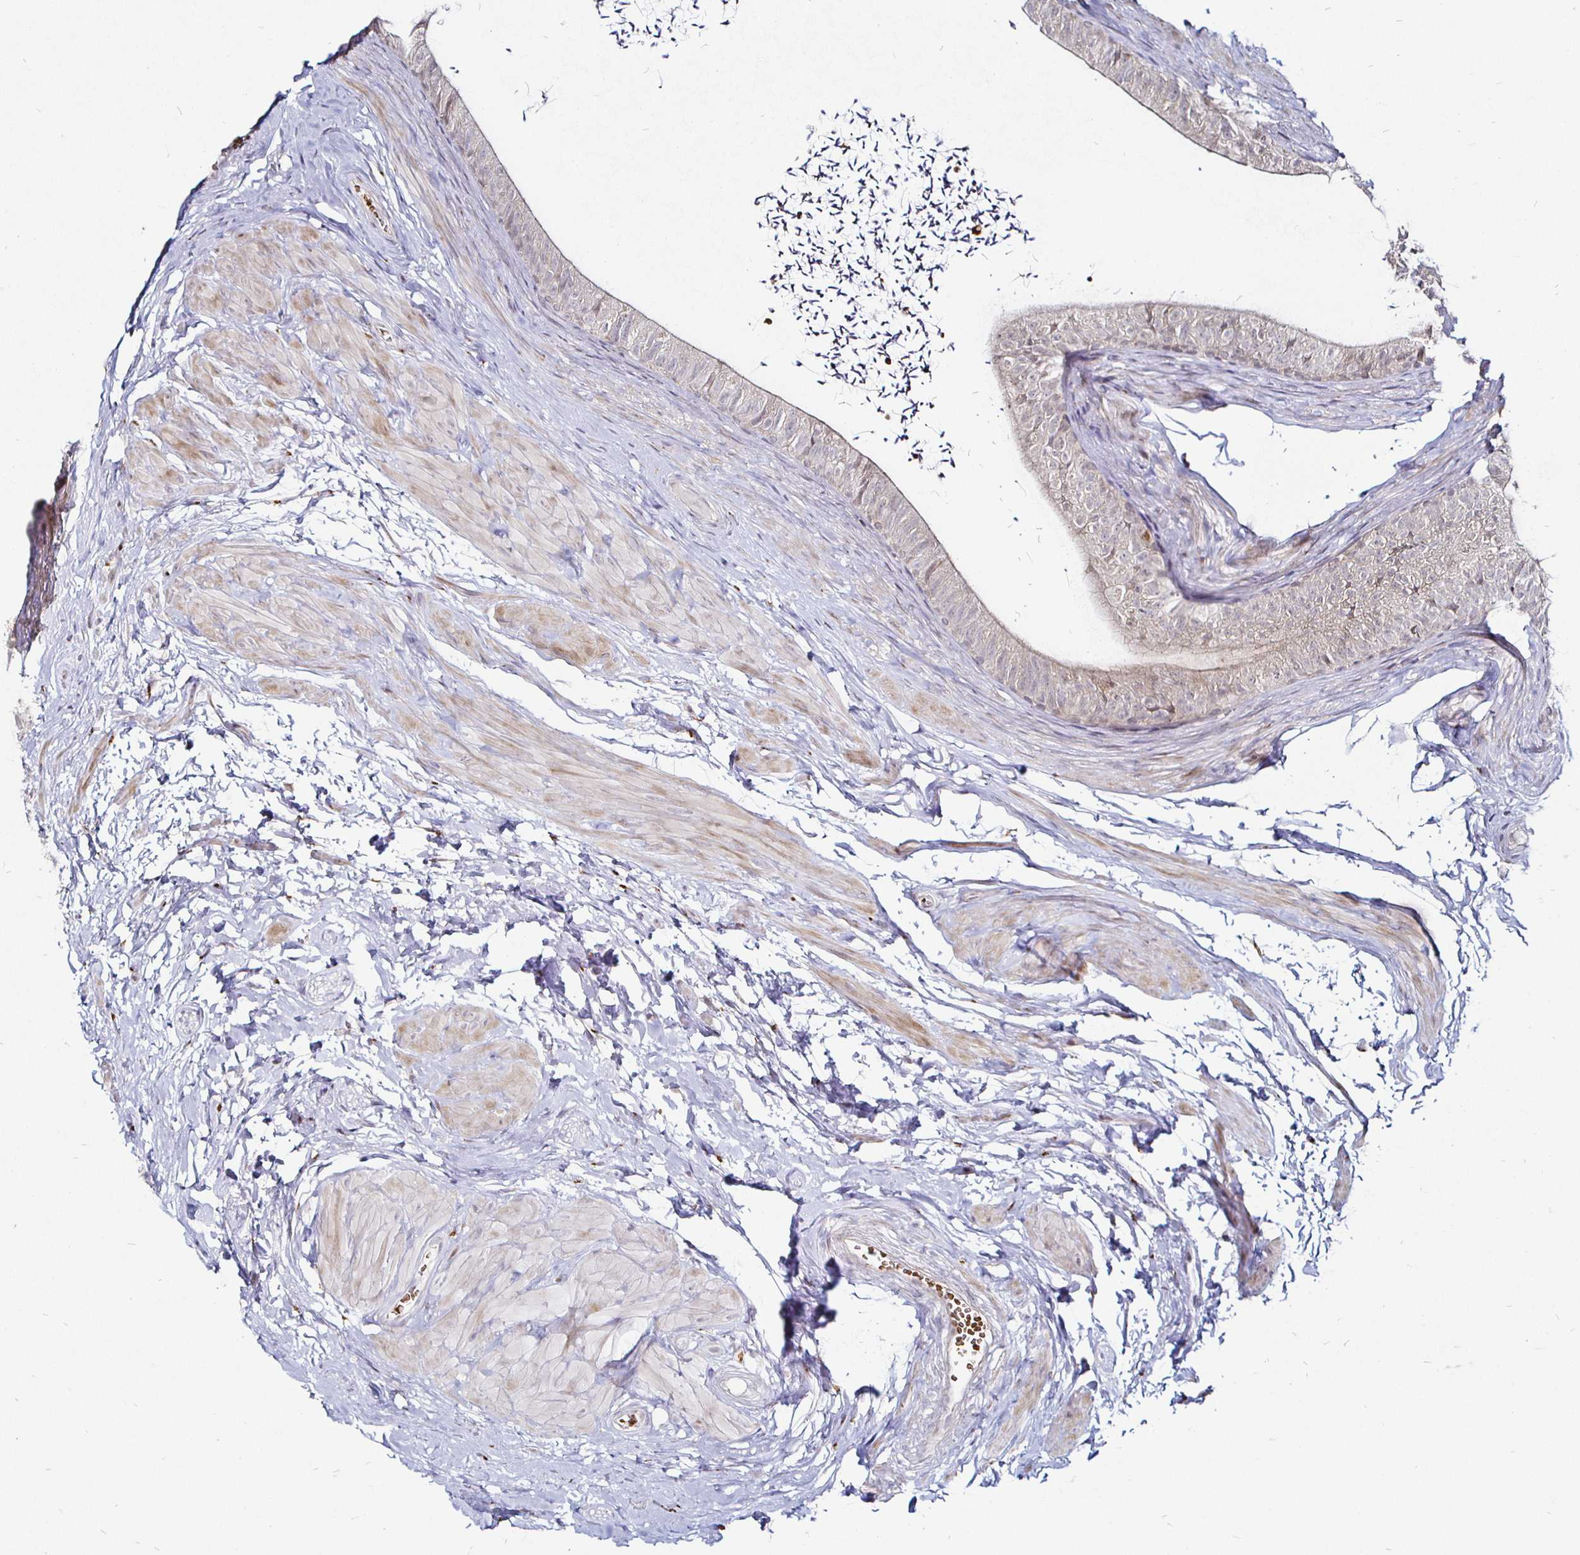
{"staining": {"intensity": "weak", "quantity": "<25%", "location": "cytoplasmic/membranous"}, "tissue": "epididymis", "cell_type": "Glandular cells", "image_type": "normal", "snomed": [{"axis": "morphology", "description": "Normal tissue, NOS"}, {"axis": "topography", "description": "Epididymis, spermatic cord, NOS"}, {"axis": "topography", "description": "Epididymis"}, {"axis": "topography", "description": "Peripheral nerve tissue"}], "caption": "High power microscopy image of an immunohistochemistry photomicrograph of benign epididymis, revealing no significant expression in glandular cells. (IHC, brightfield microscopy, high magnification).", "gene": "ATG3", "patient": {"sex": "male", "age": 29}}